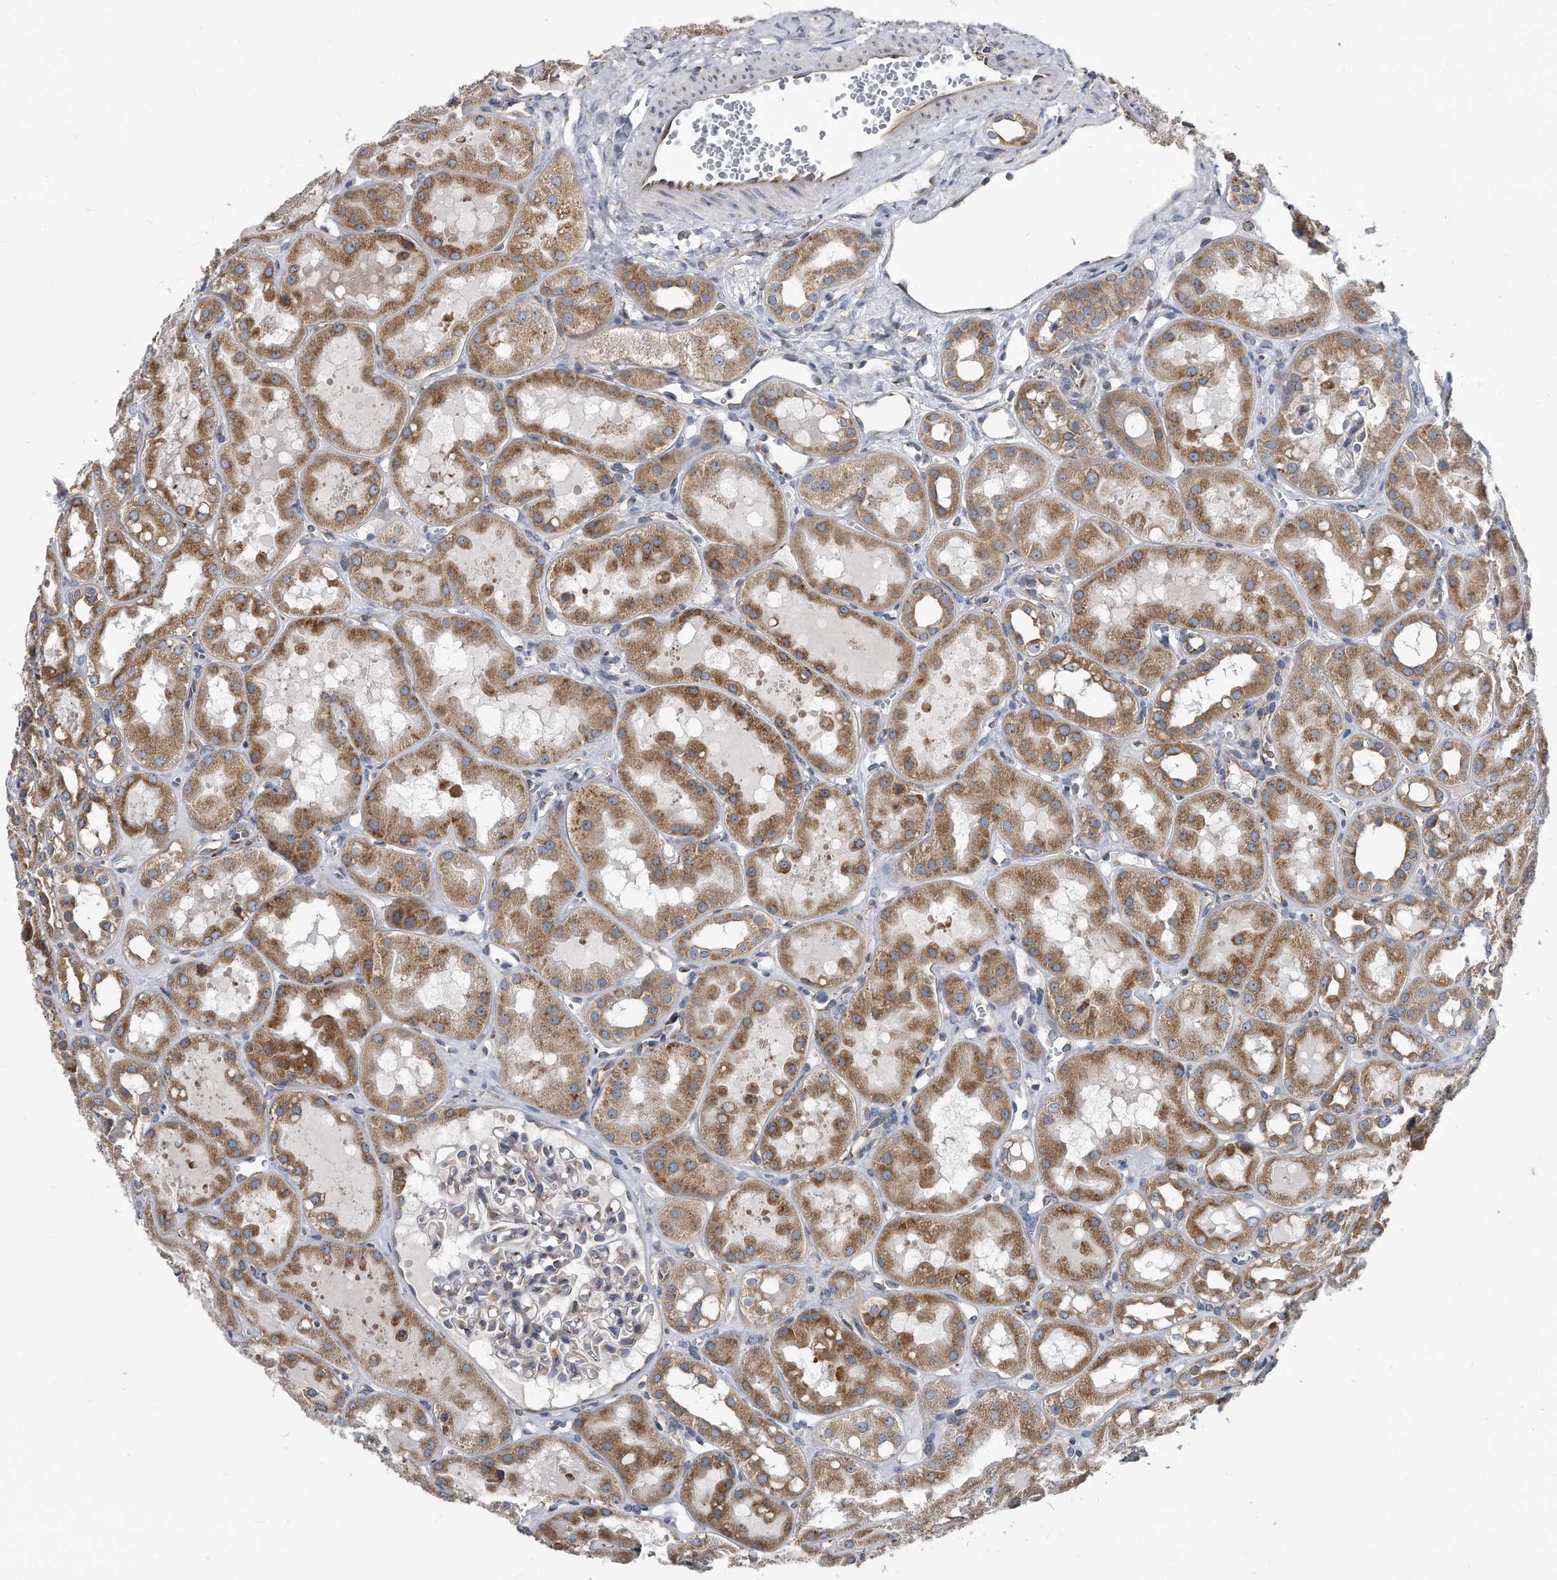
{"staining": {"intensity": "weak", "quantity": "25%-75%", "location": "cytoplasmic/membranous"}, "tissue": "kidney", "cell_type": "Cells in glomeruli", "image_type": "normal", "snomed": [{"axis": "morphology", "description": "Normal tissue, NOS"}, {"axis": "topography", "description": "Kidney"}], "caption": "This micrograph displays immunohistochemistry (IHC) staining of normal human kidney, with low weak cytoplasmic/membranous positivity in approximately 25%-75% of cells in glomeruli.", "gene": "CCDC47", "patient": {"sex": "male", "age": 16}}